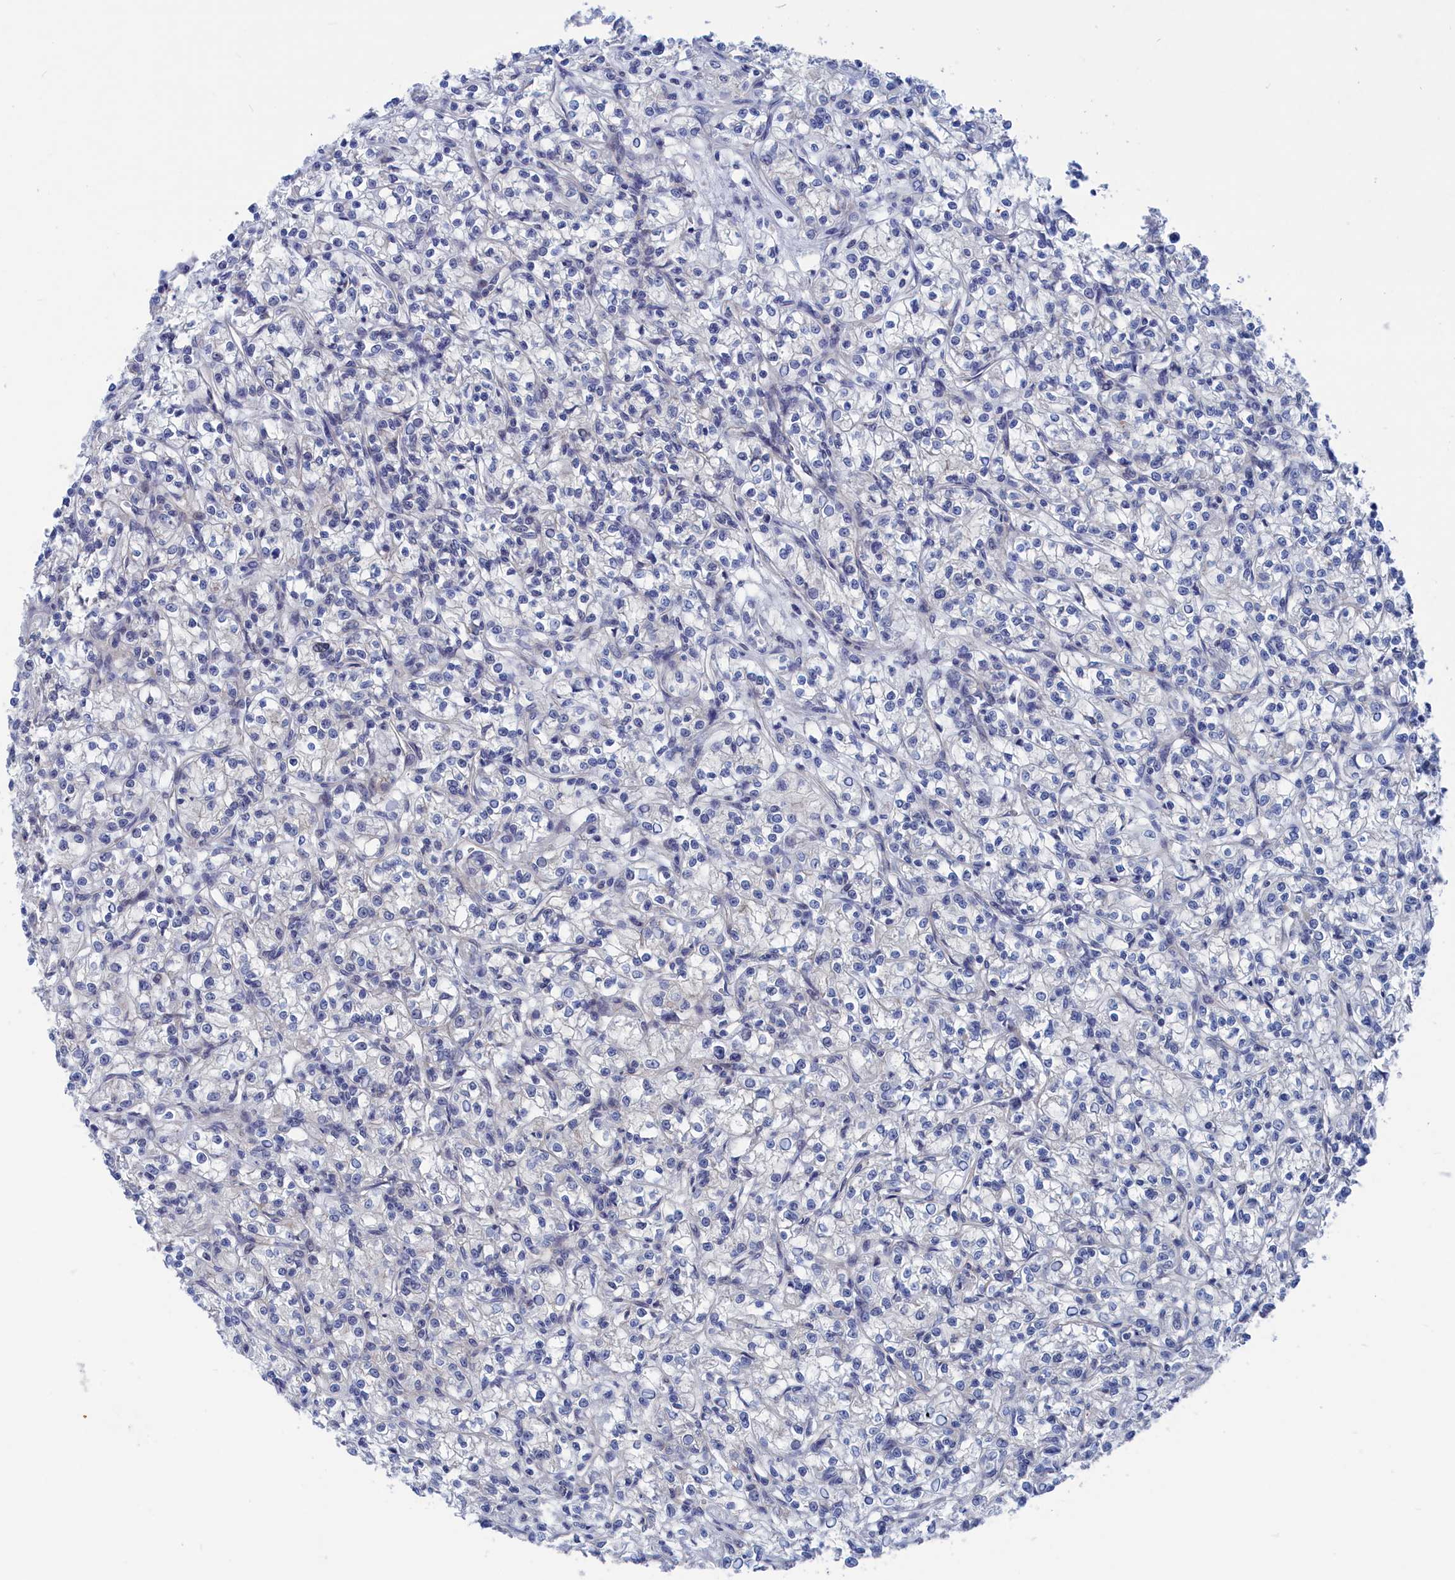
{"staining": {"intensity": "negative", "quantity": "none", "location": "none"}, "tissue": "renal cancer", "cell_type": "Tumor cells", "image_type": "cancer", "snomed": [{"axis": "morphology", "description": "Adenocarcinoma, NOS"}, {"axis": "topography", "description": "Kidney"}], "caption": "An immunohistochemistry micrograph of renal cancer (adenocarcinoma) is shown. There is no staining in tumor cells of renal cancer (adenocarcinoma).", "gene": "MARCHF3", "patient": {"sex": "female", "age": 59}}